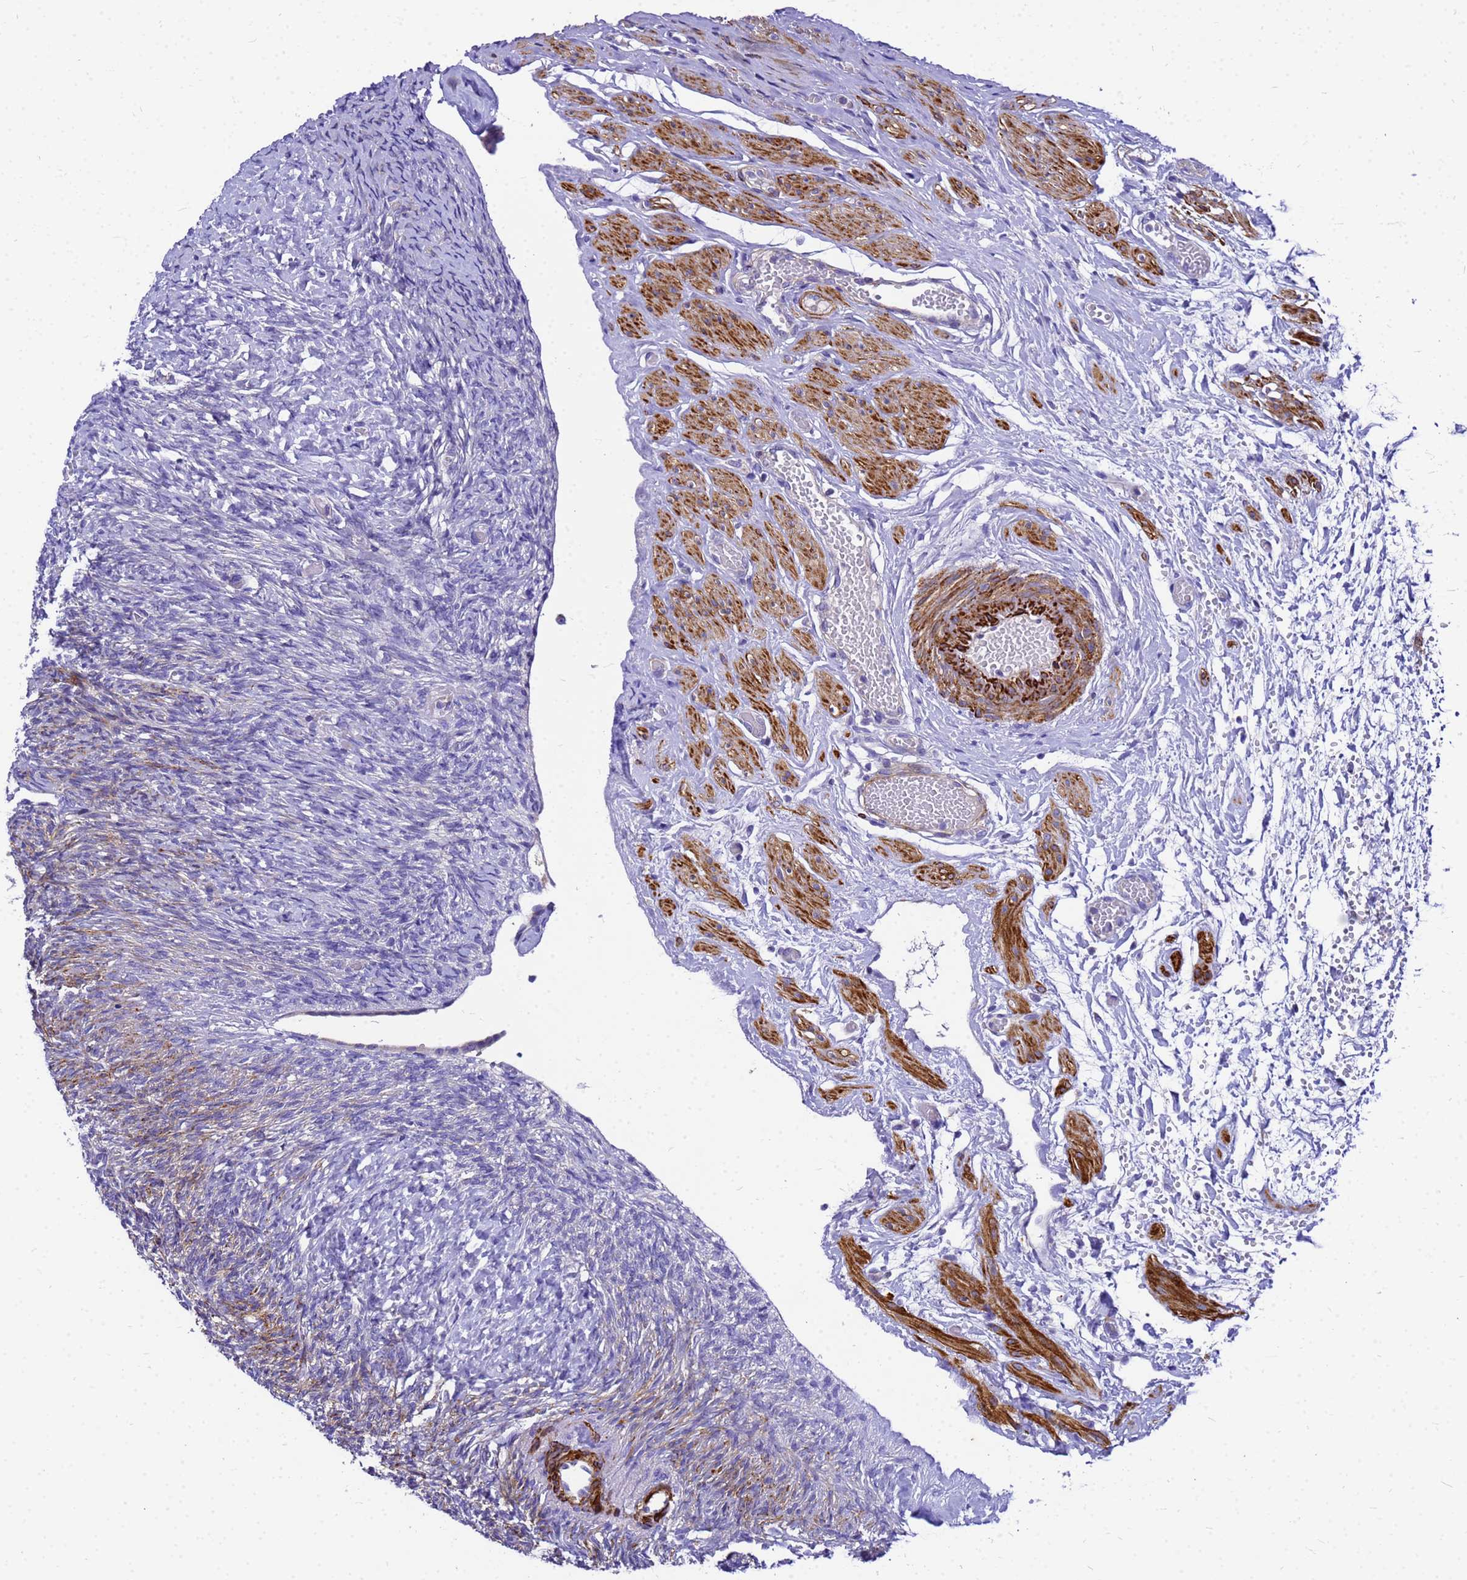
{"staining": {"intensity": "negative", "quantity": "none", "location": "none"}, "tissue": "ovary", "cell_type": "Ovarian stroma cells", "image_type": "normal", "snomed": [{"axis": "morphology", "description": "Normal tissue, NOS"}, {"axis": "topography", "description": "Ovary"}], "caption": "This is a photomicrograph of IHC staining of unremarkable ovary, which shows no expression in ovarian stroma cells.", "gene": "POP7", "patient": {"sex": "female", "age": 41}}